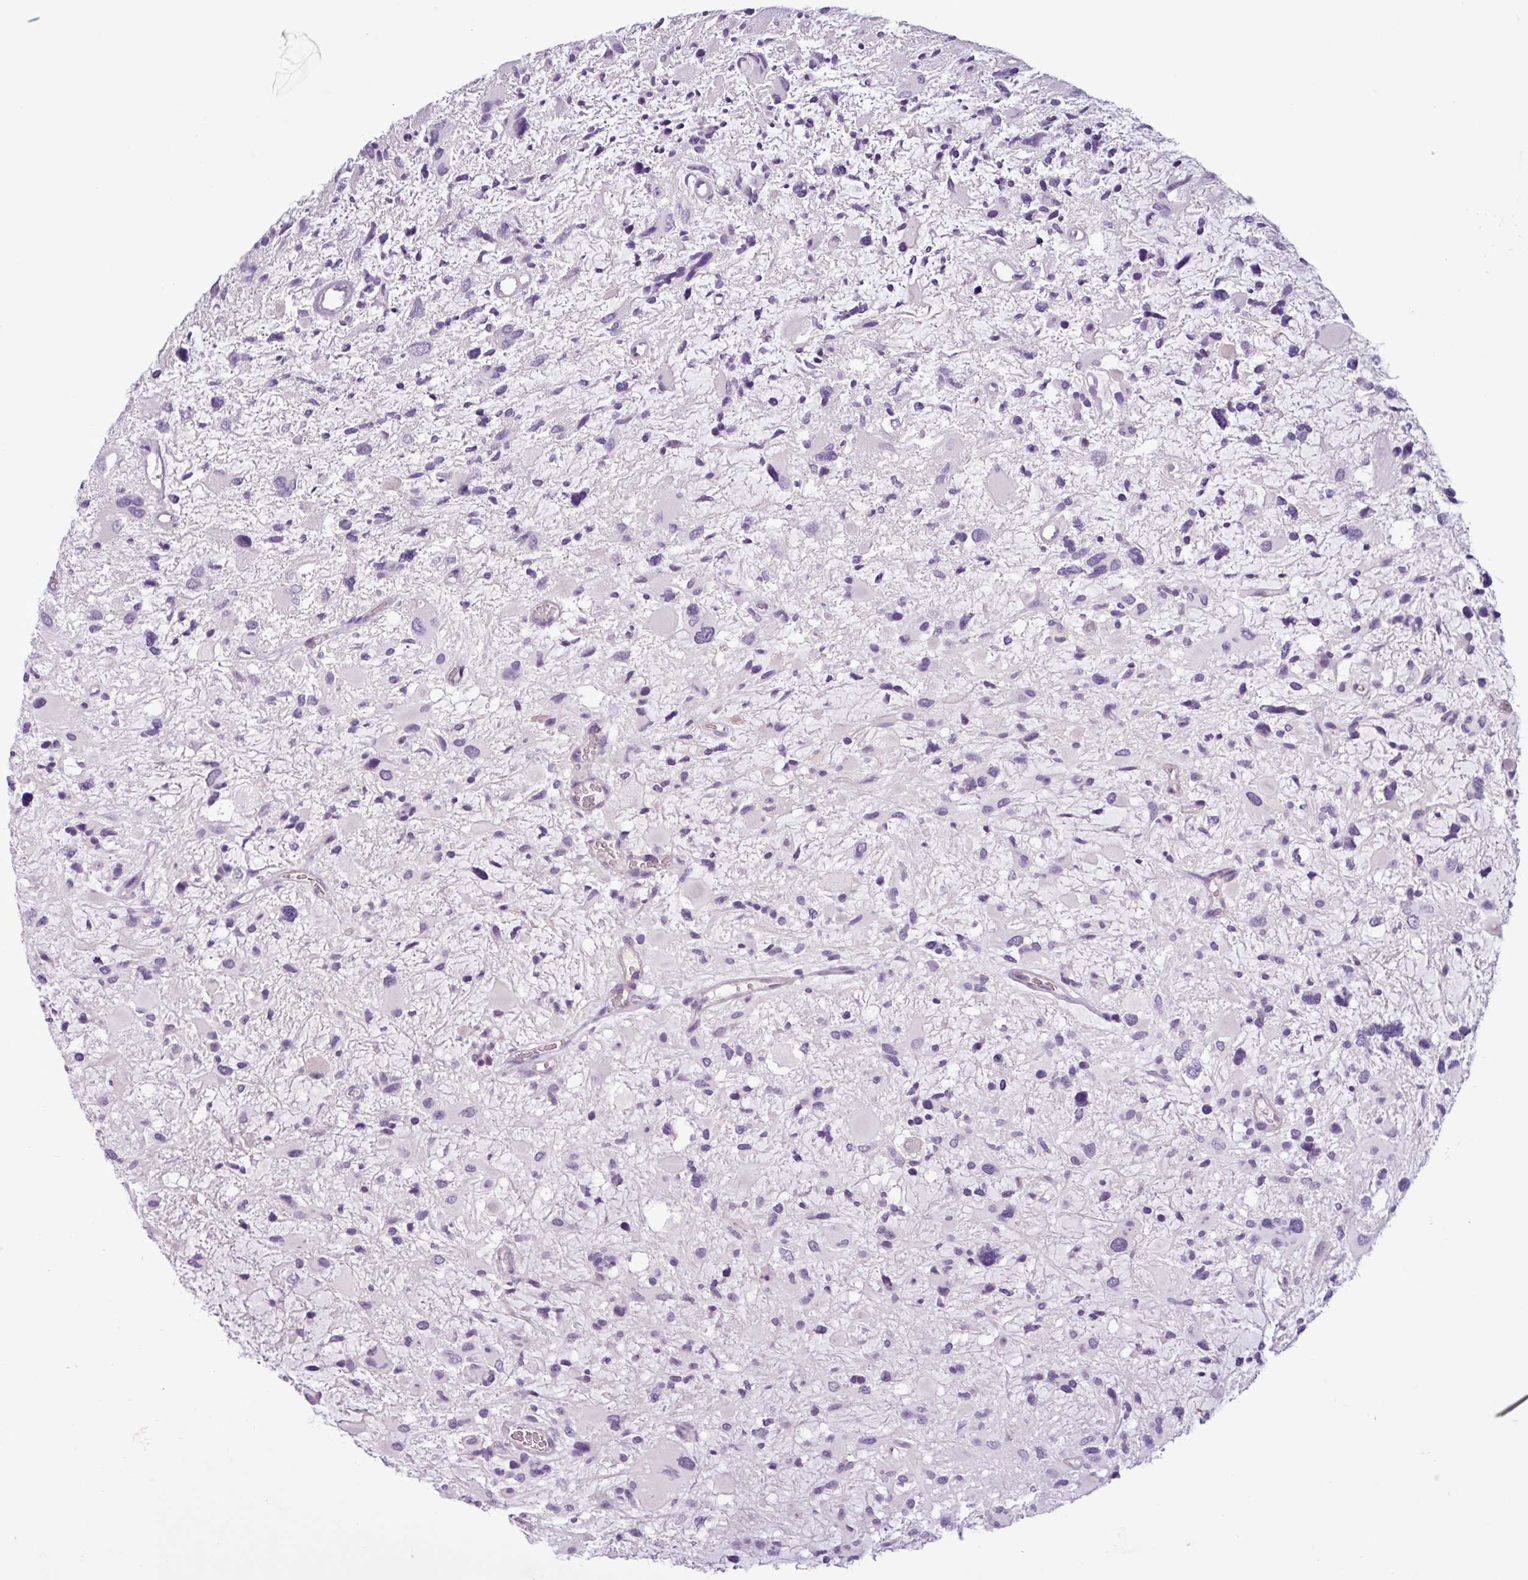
{"staining": {"intensity": "negative", "quantity": "none", "location": "none"}, "tissue": "glioma", "cell_type": "Tumor cells", "image_type": "cancer", "snomed": [{"axis": "morphology", "description": "Glioma, malignant, High grade"}, {"axis": "topography", "description": "Brain"}], "caption": "High power microscopy histopathology image of an immunohistochemistry (IHC) histopathology image of high-grade glioma (malignant), revealing no significant expression in tumor cells.", "gene": "C9orf24", "patient": {"sex": "female", "age": 11}}